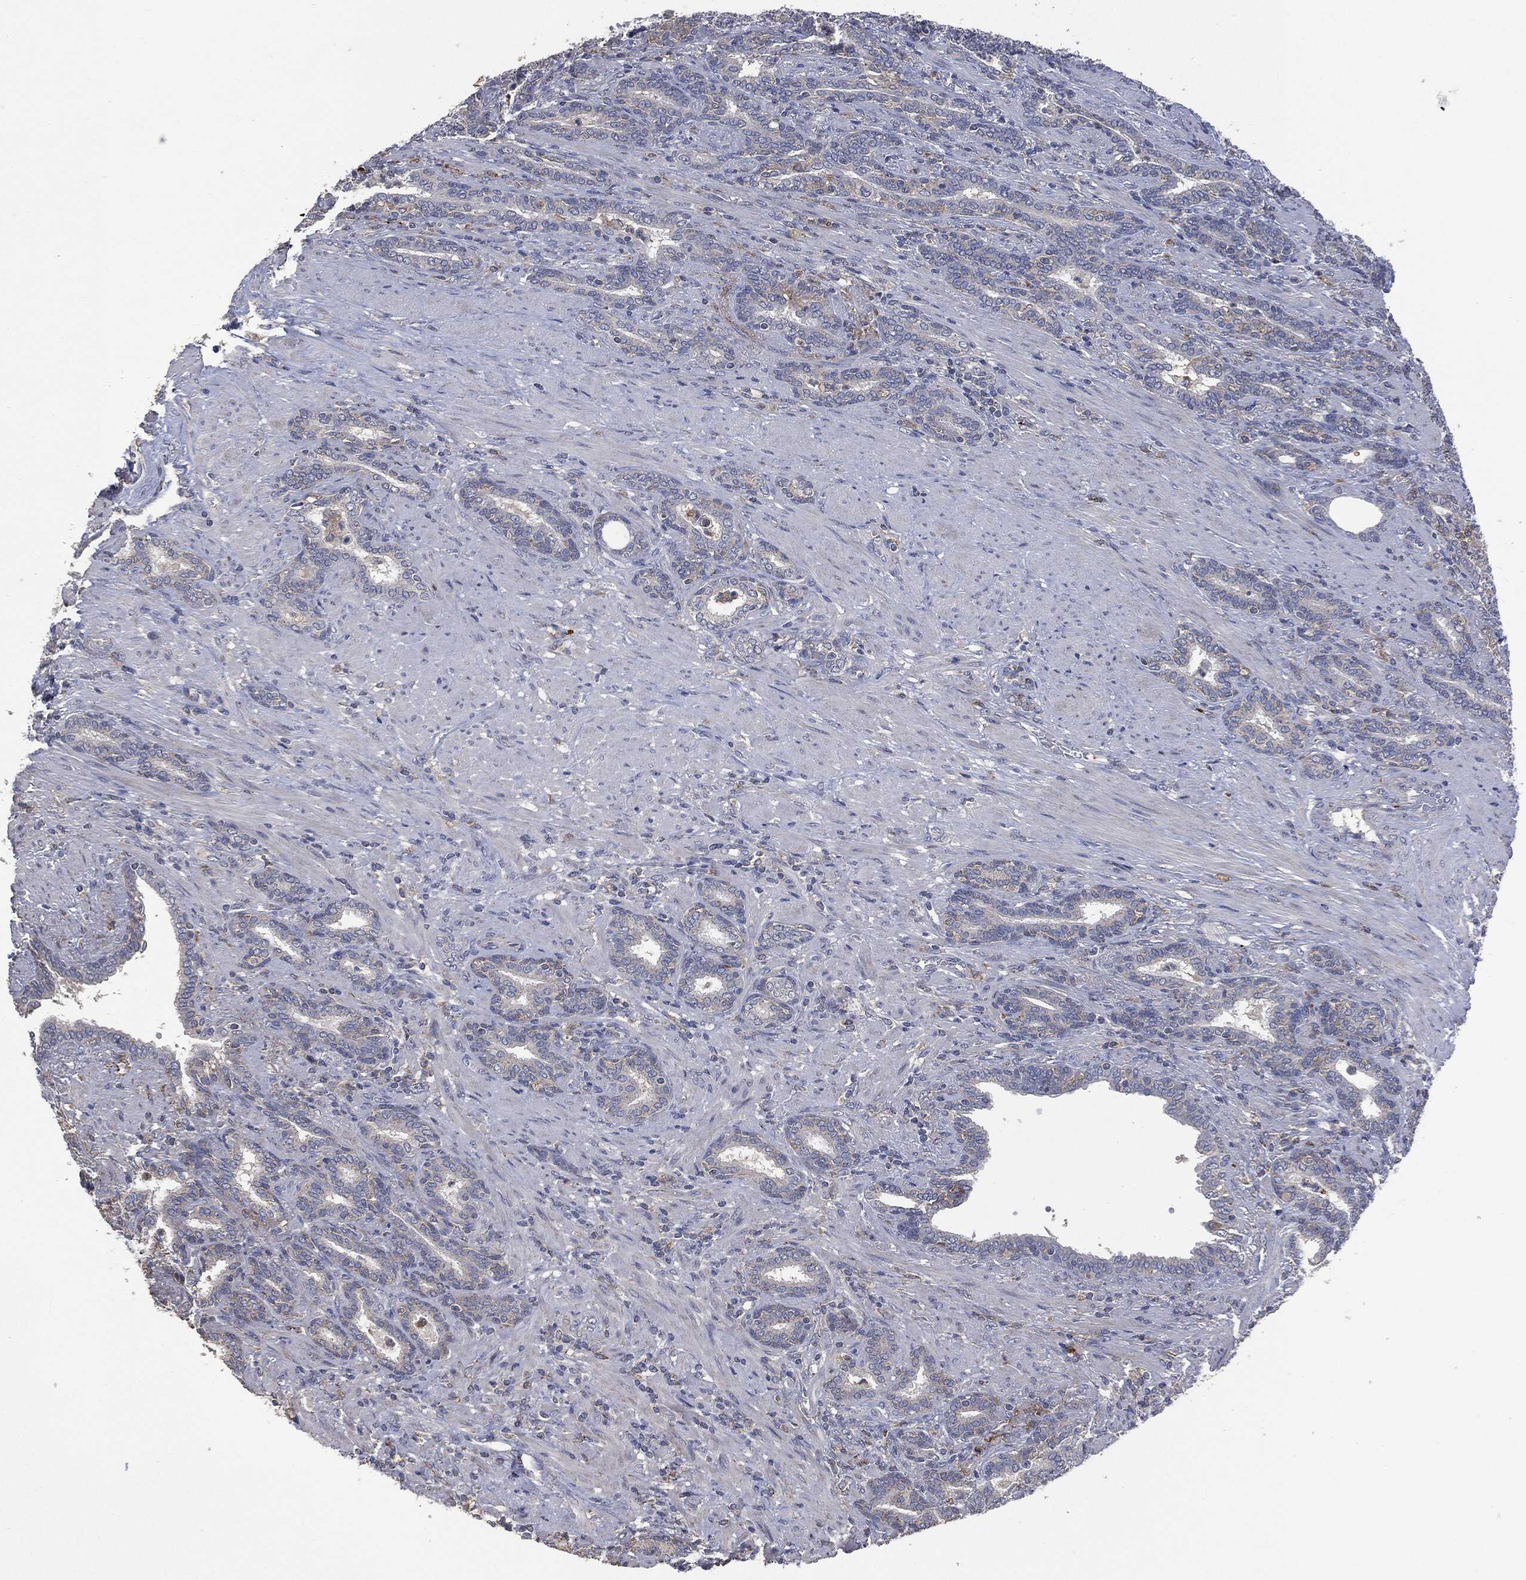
{"staining": {"intensity": "weak", "quantity": "<25%", "location": "cytoplasmic/membranous"}, "tissue": "prostate cancer", "cell_type": "Tumor cells", "image_type": "cancer", "snomed": [{"axis": "morphology", "description": "Adenocarcinoma, Low grade"}, {"axis": "topography", "description": "Prostate"}], "caption": "Immunohistochemical staining of prostate cancer shows no significant expression in tumor cells.", "gene": "CD33", "patient": {"sex": "male", "age": 68}}